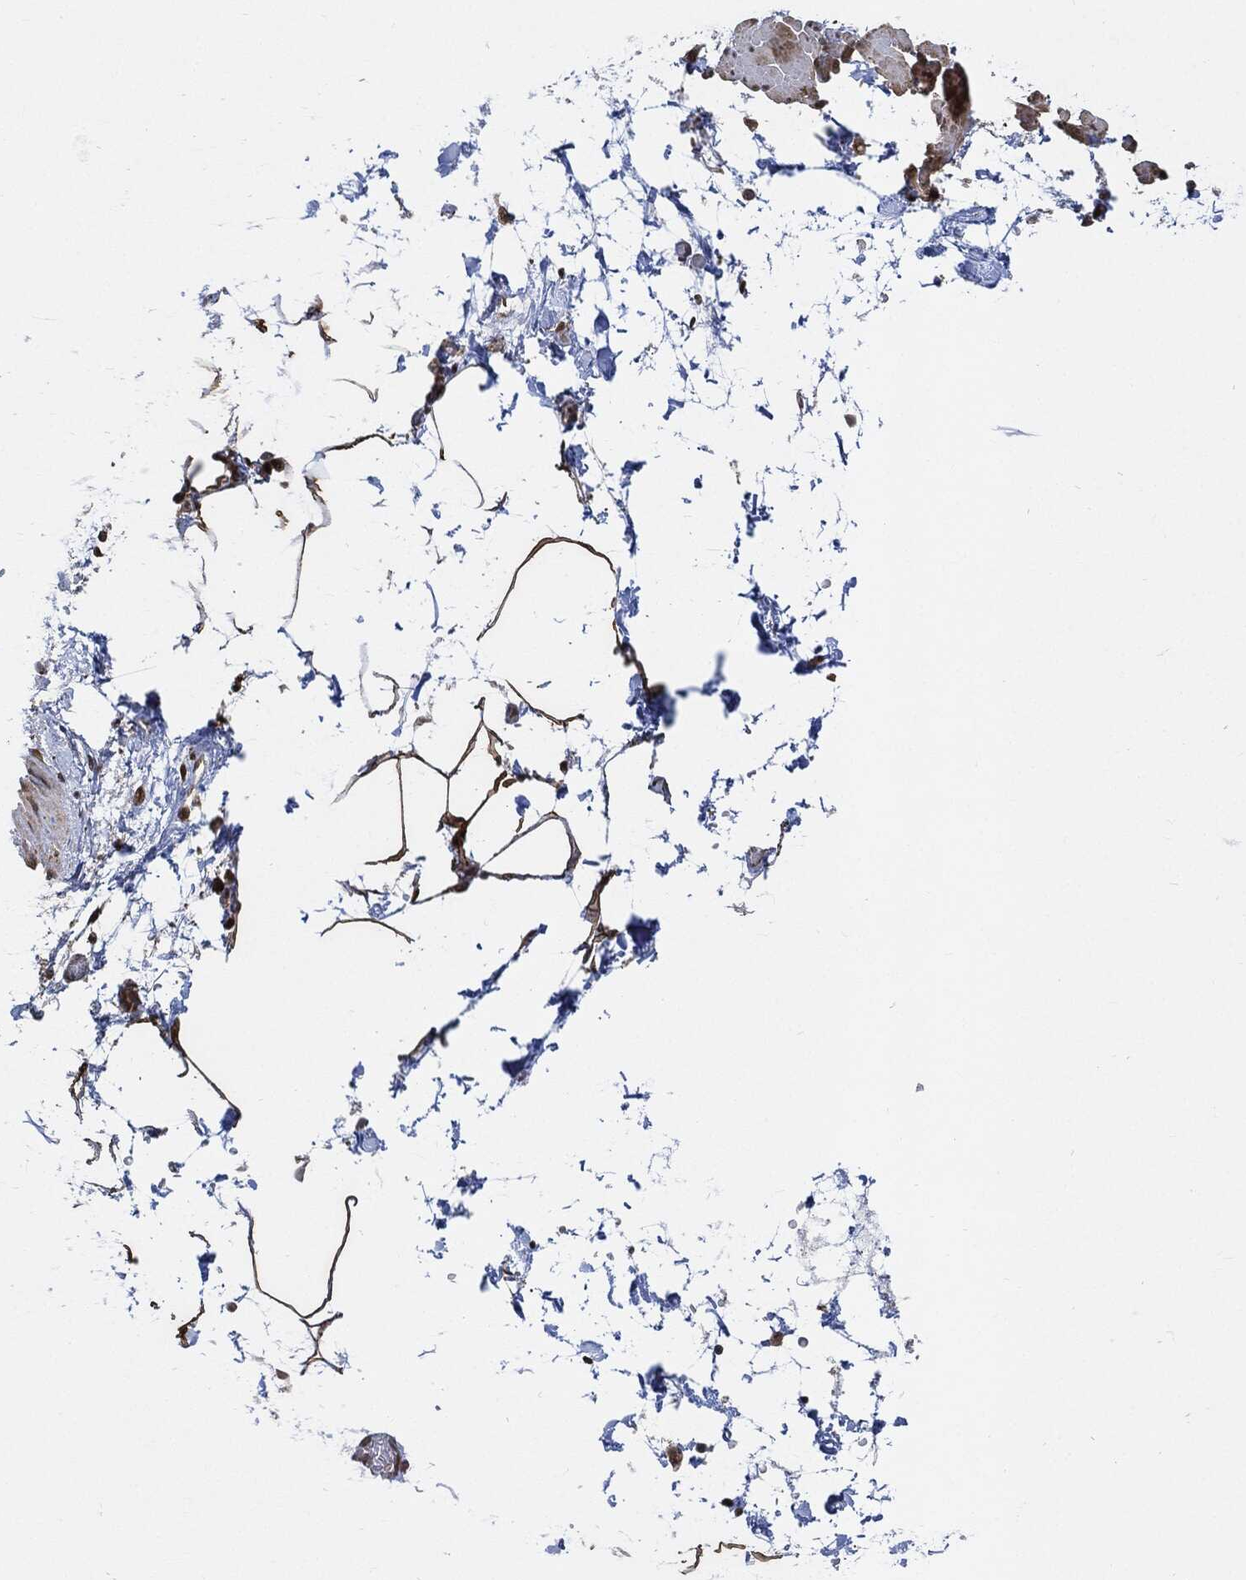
{"staining": {"intensity": "strong", "quantity": ">75%", "location": "nuclear"}, "tissue": "soft tissue", "cell_type": "Chondrocytes", "image_type": "normal", "snomed": [{"axis": "morphology", "description": "Normal tissue, NOS"}, {"axis": "topography", "description": "Soft tissue"}, {"axis": "topography", "description": "Adipose tissue"}, {"axis": "topography", "description": "Vascular tissue"}, {"axis": "topography", "description": "Peripheral nerve tissue"}], "caption": "Protein expression analysis of benign soft tissue displays strong nuclear expression in approximately >75% of chondrocytes. (DAB (3,3'-diaminobenzidine) = brown stain, brightfield microscopy at high magnification).", "gene": "CUTA", "patient": {"sex": "male", "age": 68}}